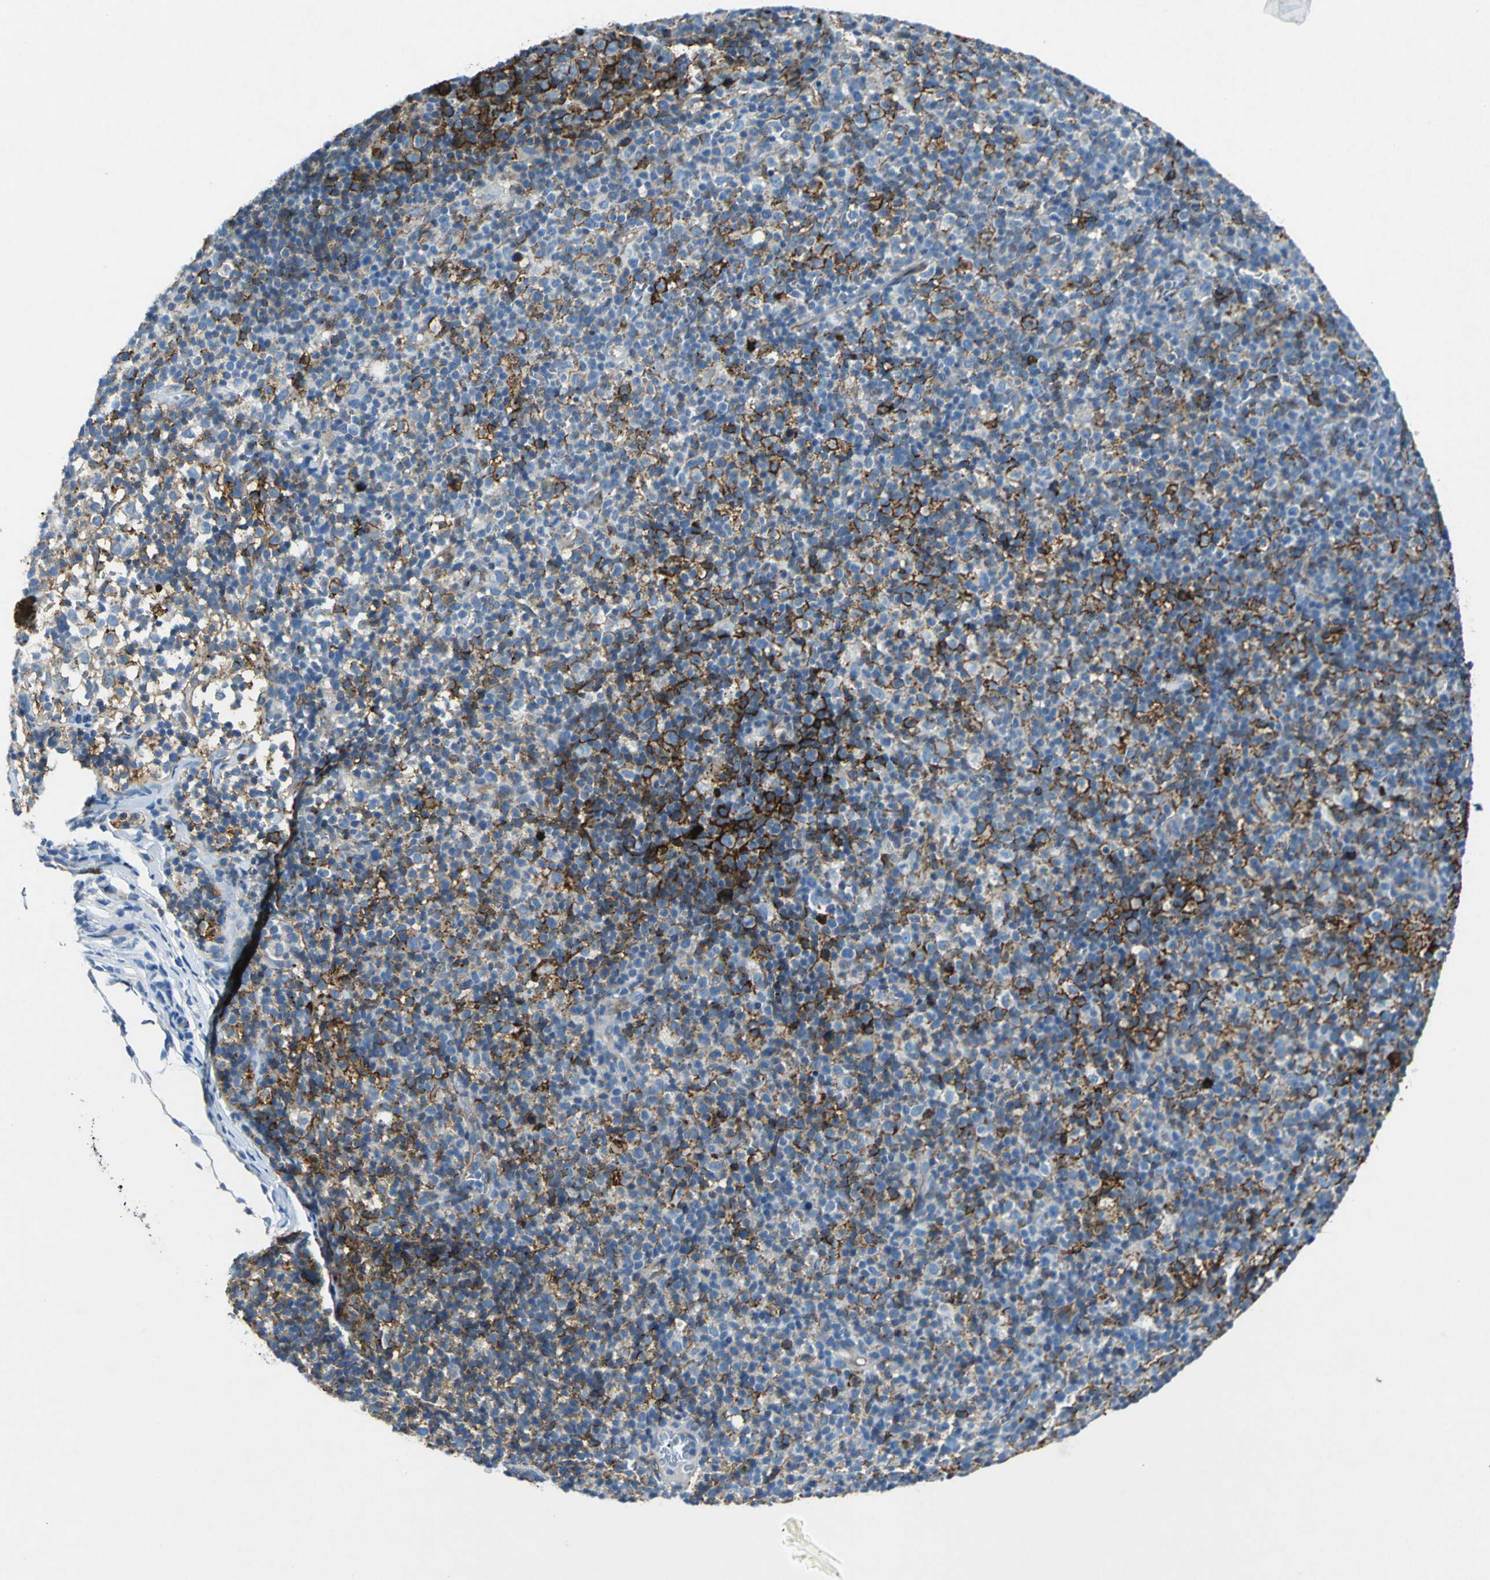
{"staining": {"intensity": "strong", "quantity": "25%-75%", "location": "cytoplasmic/membranous"}, "tissue": "lymph node", "cell_type": "Germinal center cells", "image_type": "normal", "snomed": [{"axis": "morphology", "description": "Normal tissue, NOS"}, {"axis": "morphology", "description": "Inflammation, NOS"}, {"axis": "topography", "description": "Lymph node"}], "caption": "Human lymph node stained for a protein (brown) demonstrates strong cytoplasmic/membranous positive expression in approximately 25%-75% of germinal center cells.", "gene": "RPS13", "patient": {"sex": "male", "age": 55}}